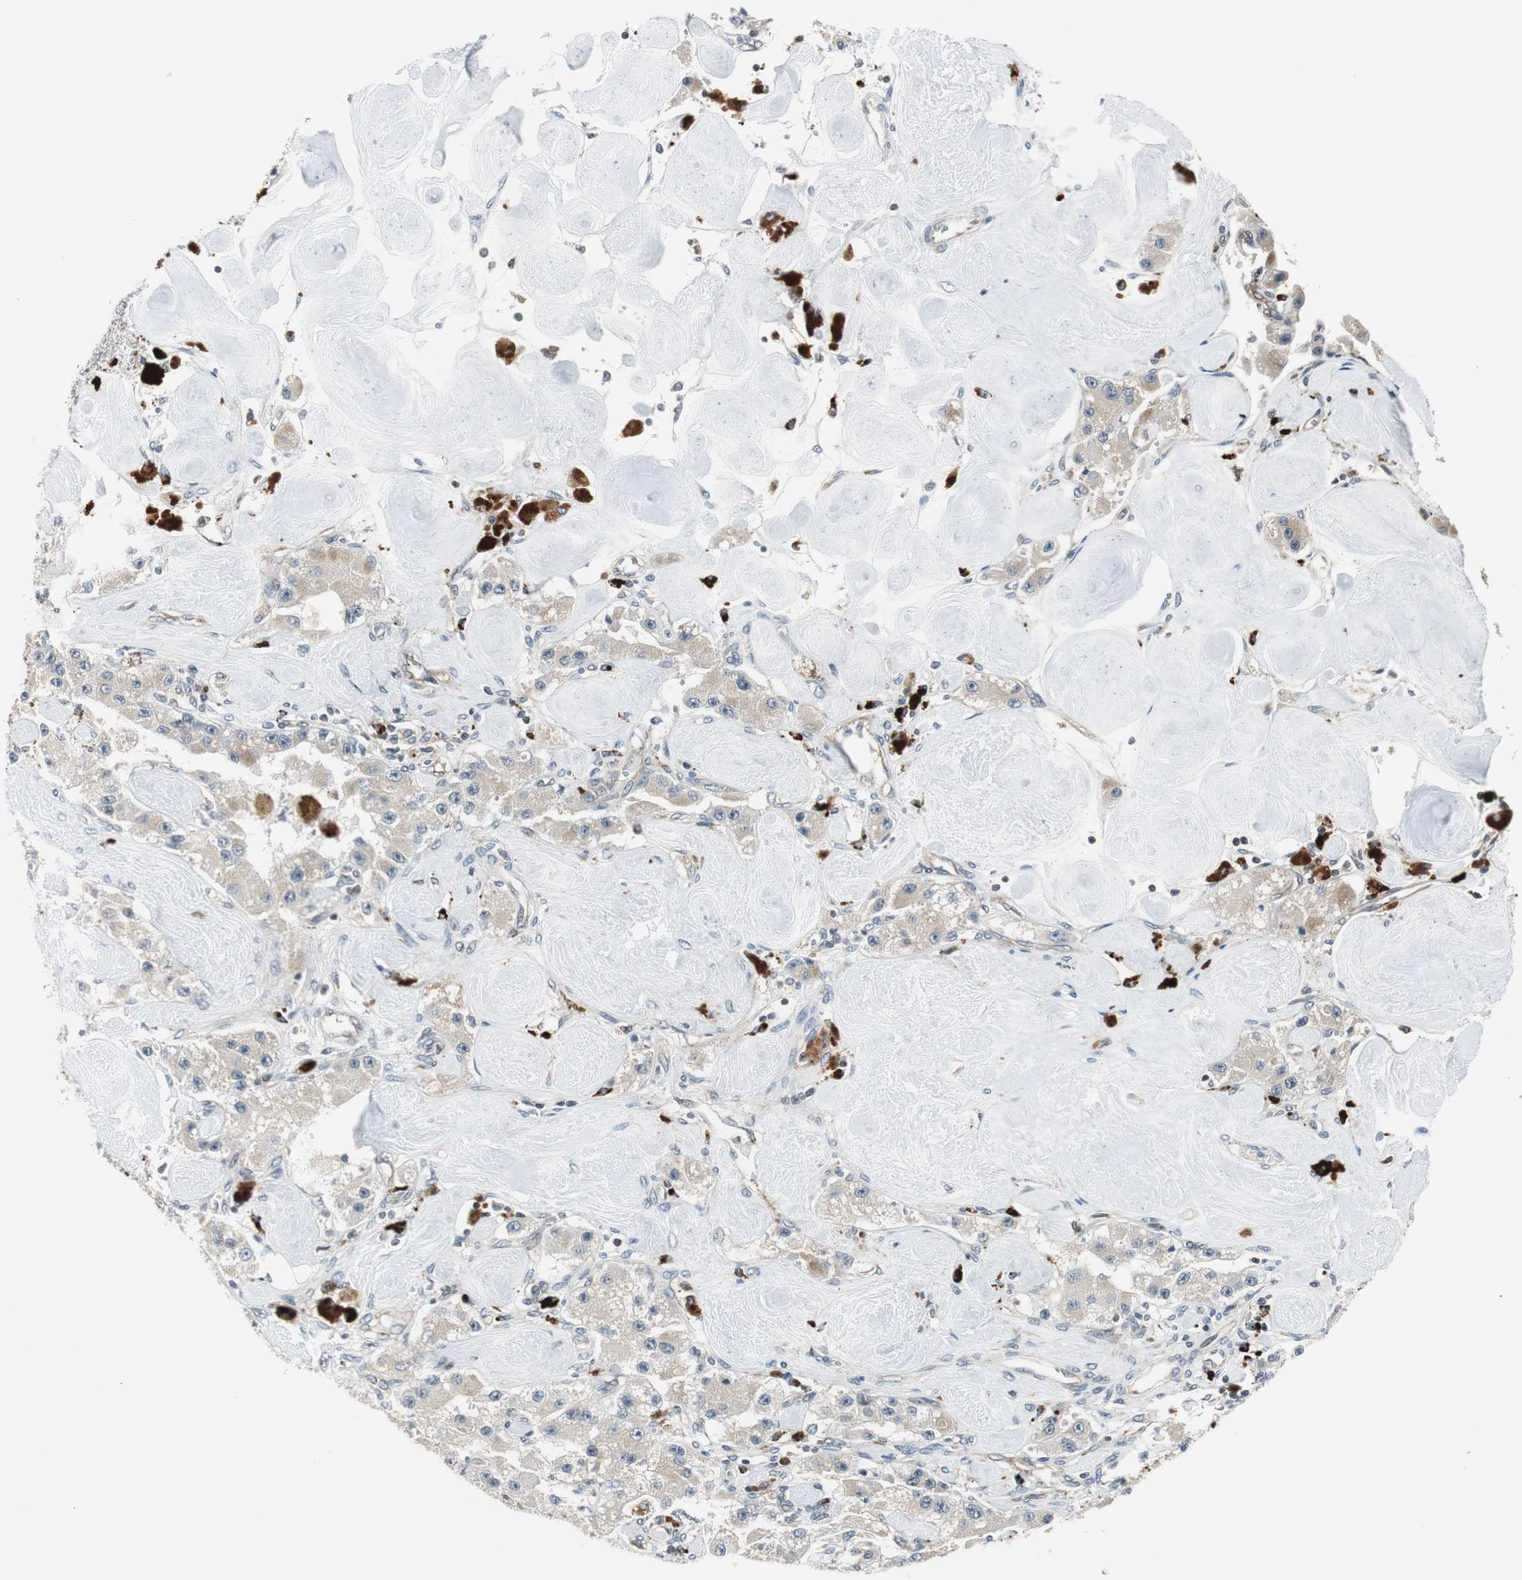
{"staining": {"intensity": "weak", "quantity": ">75%", "location": "cytoplasmic/membranous"}, "tissue": "carcinoid", "cell_type": "Tumor cells", "image_type": "cancer", "snomed": [{"axis": "morphology", "description": "Carcinoid, malignant, NOS"}, {"axis": "topography", "description": "Pancreas"}], "caption": "Malignant carcinoid tissue exhibits weak cytoplasmic/membranous expression in about >75% of tumor cells, visualized by immunohistochemistry. The staining was performed using DAB (3,3'-diaminobenzidine) to visualize the protein expression in brown, while the nuclei were stained in blue with hematoxylin (Magnification: 20x).", "gene": "NCK1", "patient": {"sex": "male", "age": 41}}